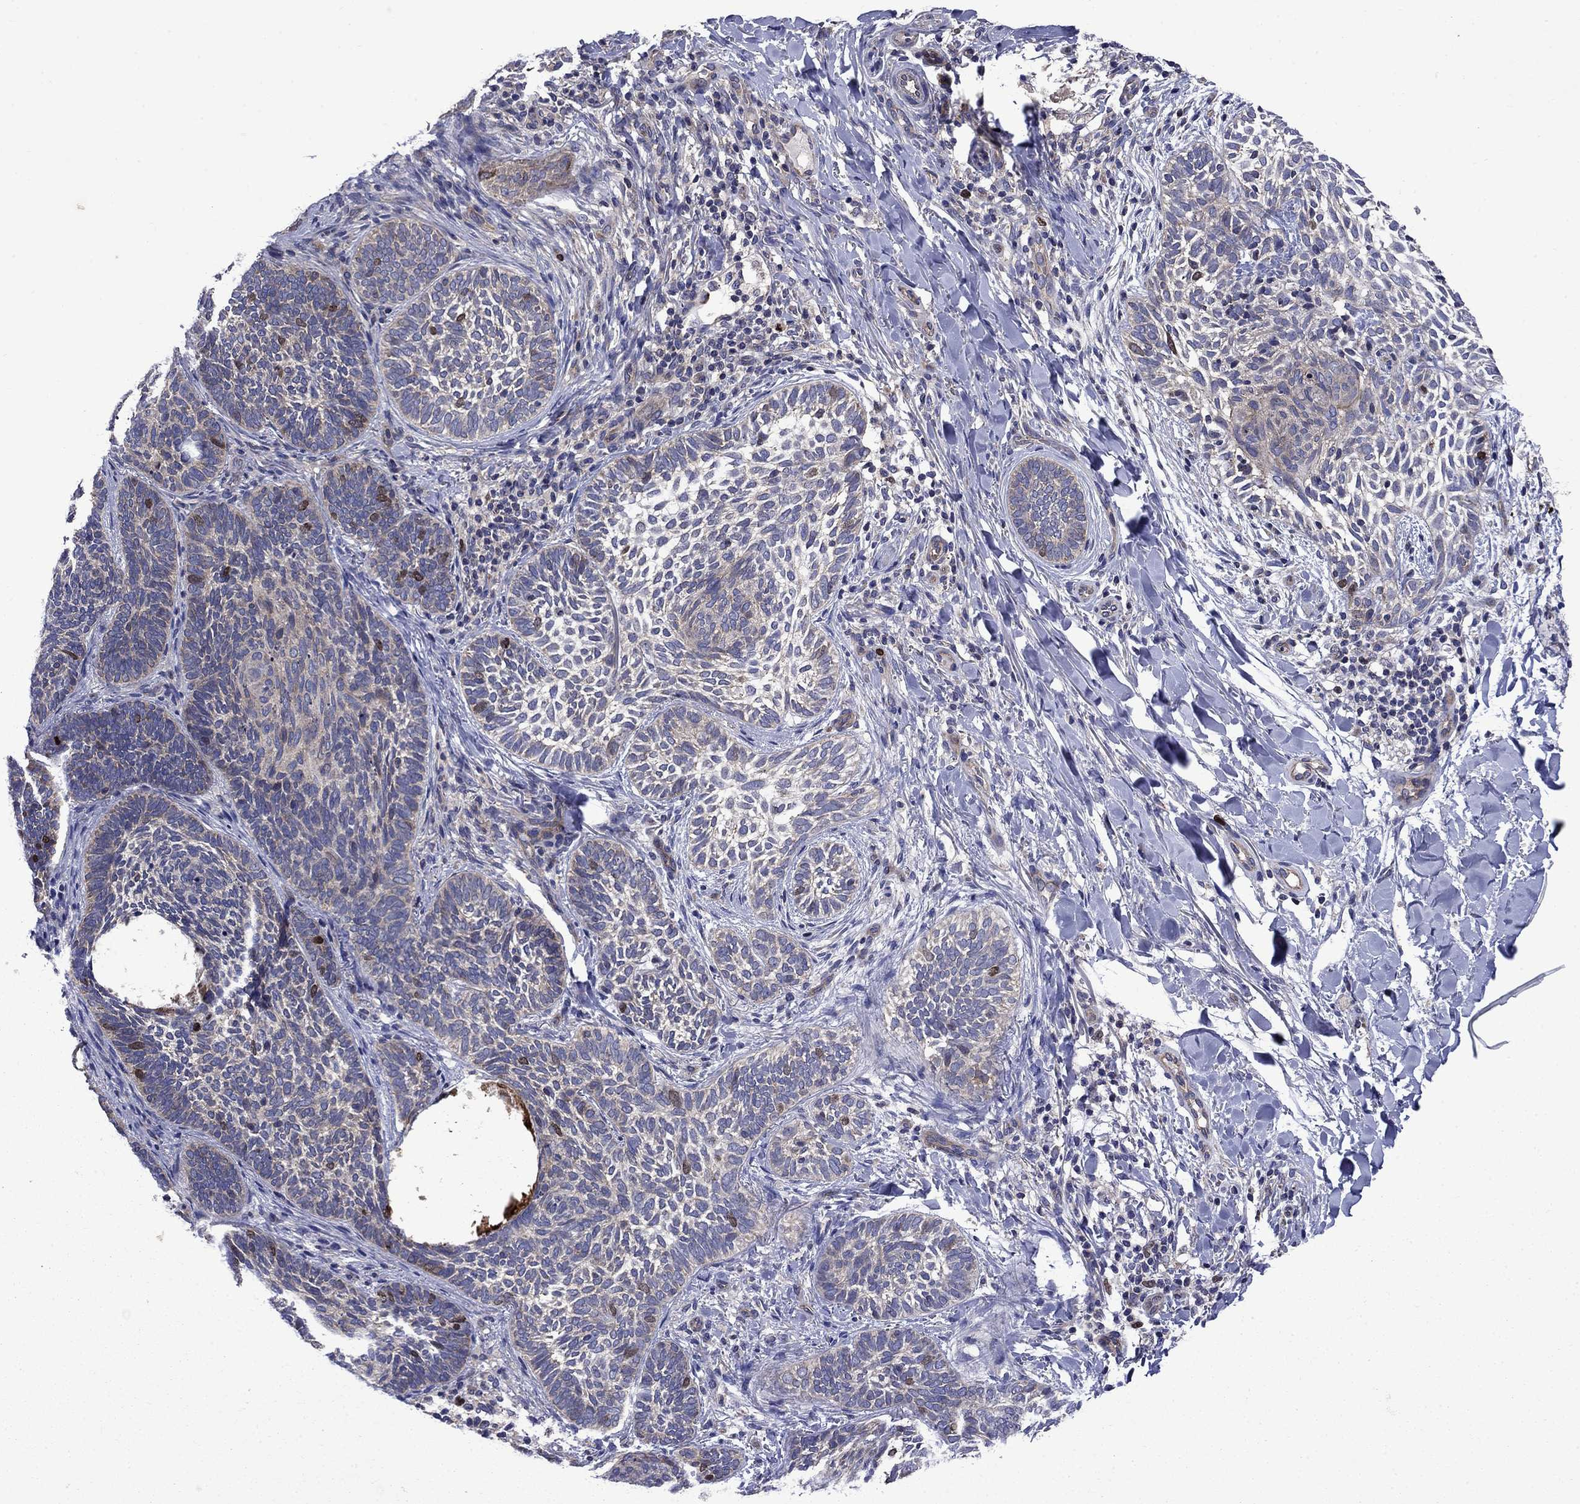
{"staining": {"intensity": "negative", "quantity": "none", "location": "none"}, "tissue": "skin cancer", "cell_type": "Tumor cells", "image_type": "cancer", "snomed": [{"axis": "morphology", "description": "Normal tissue, NOS"}, {"axis": "morphology", "description": "Basal cell carcinoma"}, {"axis": "topography", "description": "Skin"}], "caption": "Immunohistochemistry photomicrograph of skin cancer (basal cell carcinoma) stained for a protein (brown), which exhibits no expression in tumor cells. (DAB IHC with hematoxylin counter stain).", "gene": "KIF22", "patient": {"sex": "male", "age": 46}}